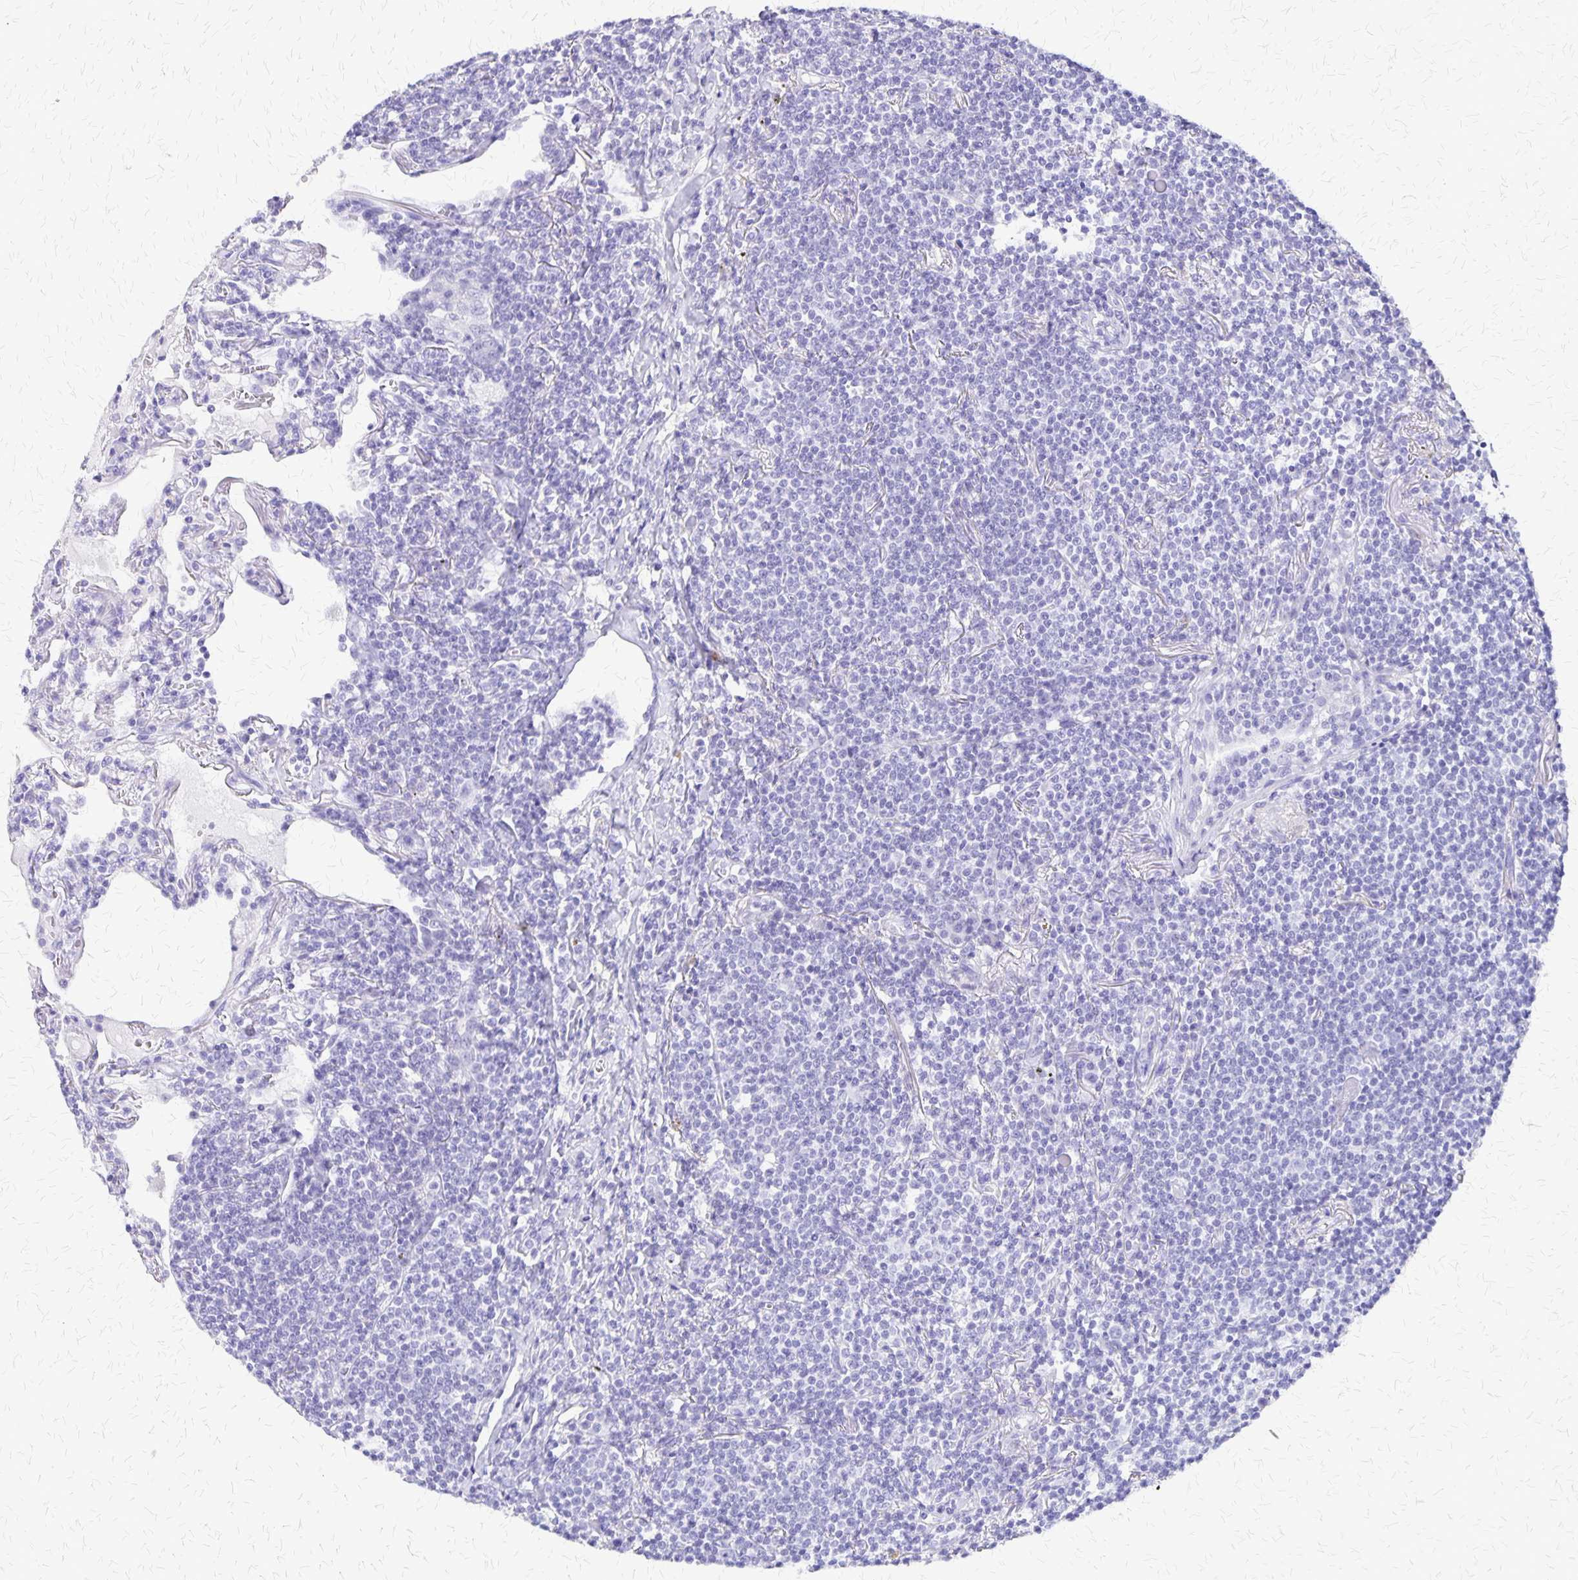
{"staining": {"intensity": "negative", "quantity": "none", "location": "none"}, "tissue": "lymphoma", "cell_type": "Tumor cells", "image_type": "cancer", "snomed": [{"axis": "morphology", "description": "Malignant lymphoma, non-Hodgkin's type, Low grade"}, {"axis": "topography", "description": "Lung"}], "caption": "Photomicrograph shows no significant protein positivity in tumor cells of low-grade malignant lymphoma, non-Hodgkin's type.", "gene": "SLC13A2", "patient": {"sex": "female", "age": 71}}